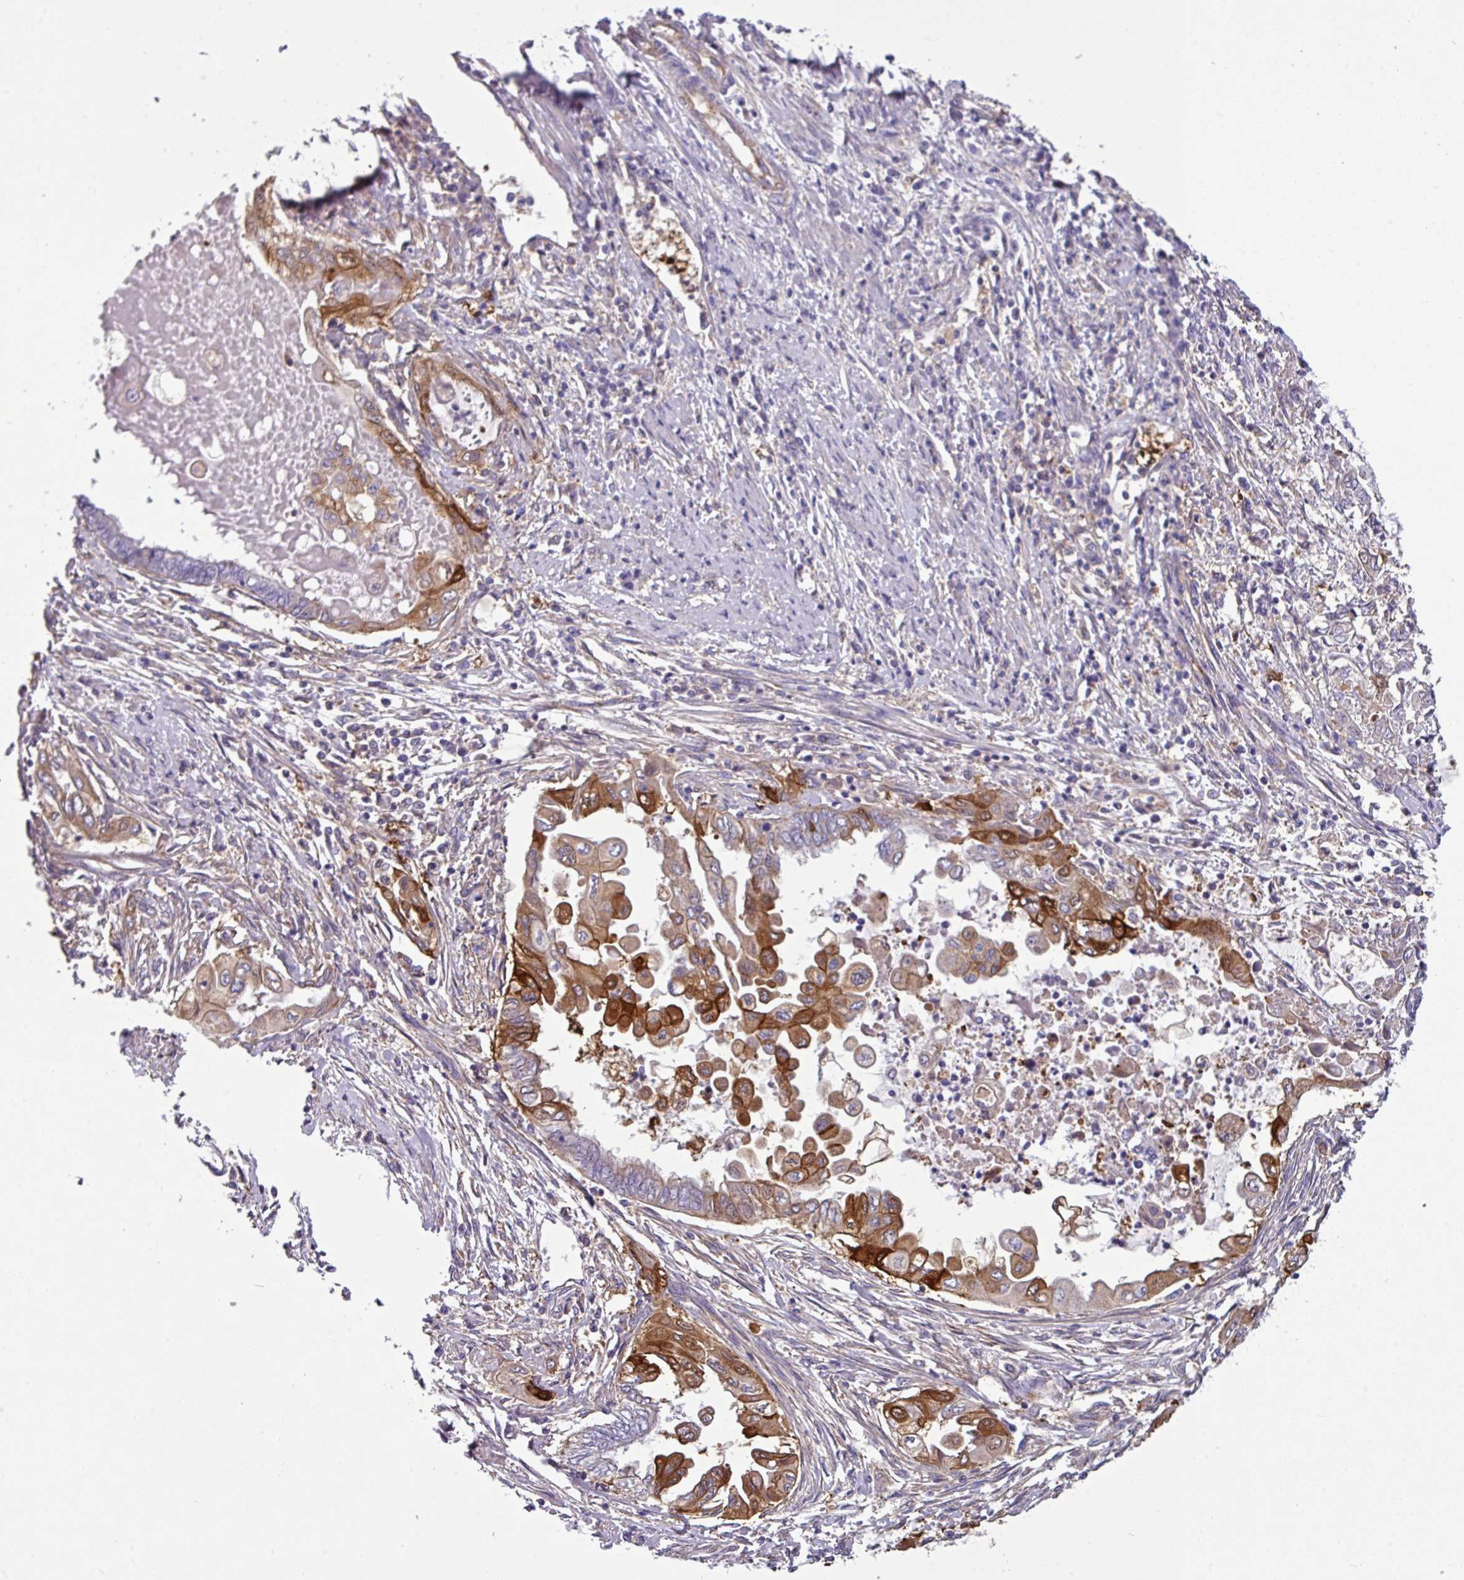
{"staining": {"intensity": "strong", "quantity": "25%-75%", "location": "cytoplasmic/membranous"}, "tissue": "endometrial cancer", "cell_type": "Tumor cells", "image_type": "cancer", "snomed": [{"axis": "morphology", "description": "Adenocarcinoma, NOS"}, {"axis": "topography", "description": "Uterus"}, {"axis": "topography", "description": "Endometrium"}], "caption": "Immunohistochemistry (IHC) micrograph of human endometrial adenocarcinoma stained for a protein (brown), which demonstrates high levels of strong cytoplasmic/membranous expression in approximately 25%-75% of tumor cells.", "gene": "SLC23A2", "patient": {"sex": "female", "age": 70}}